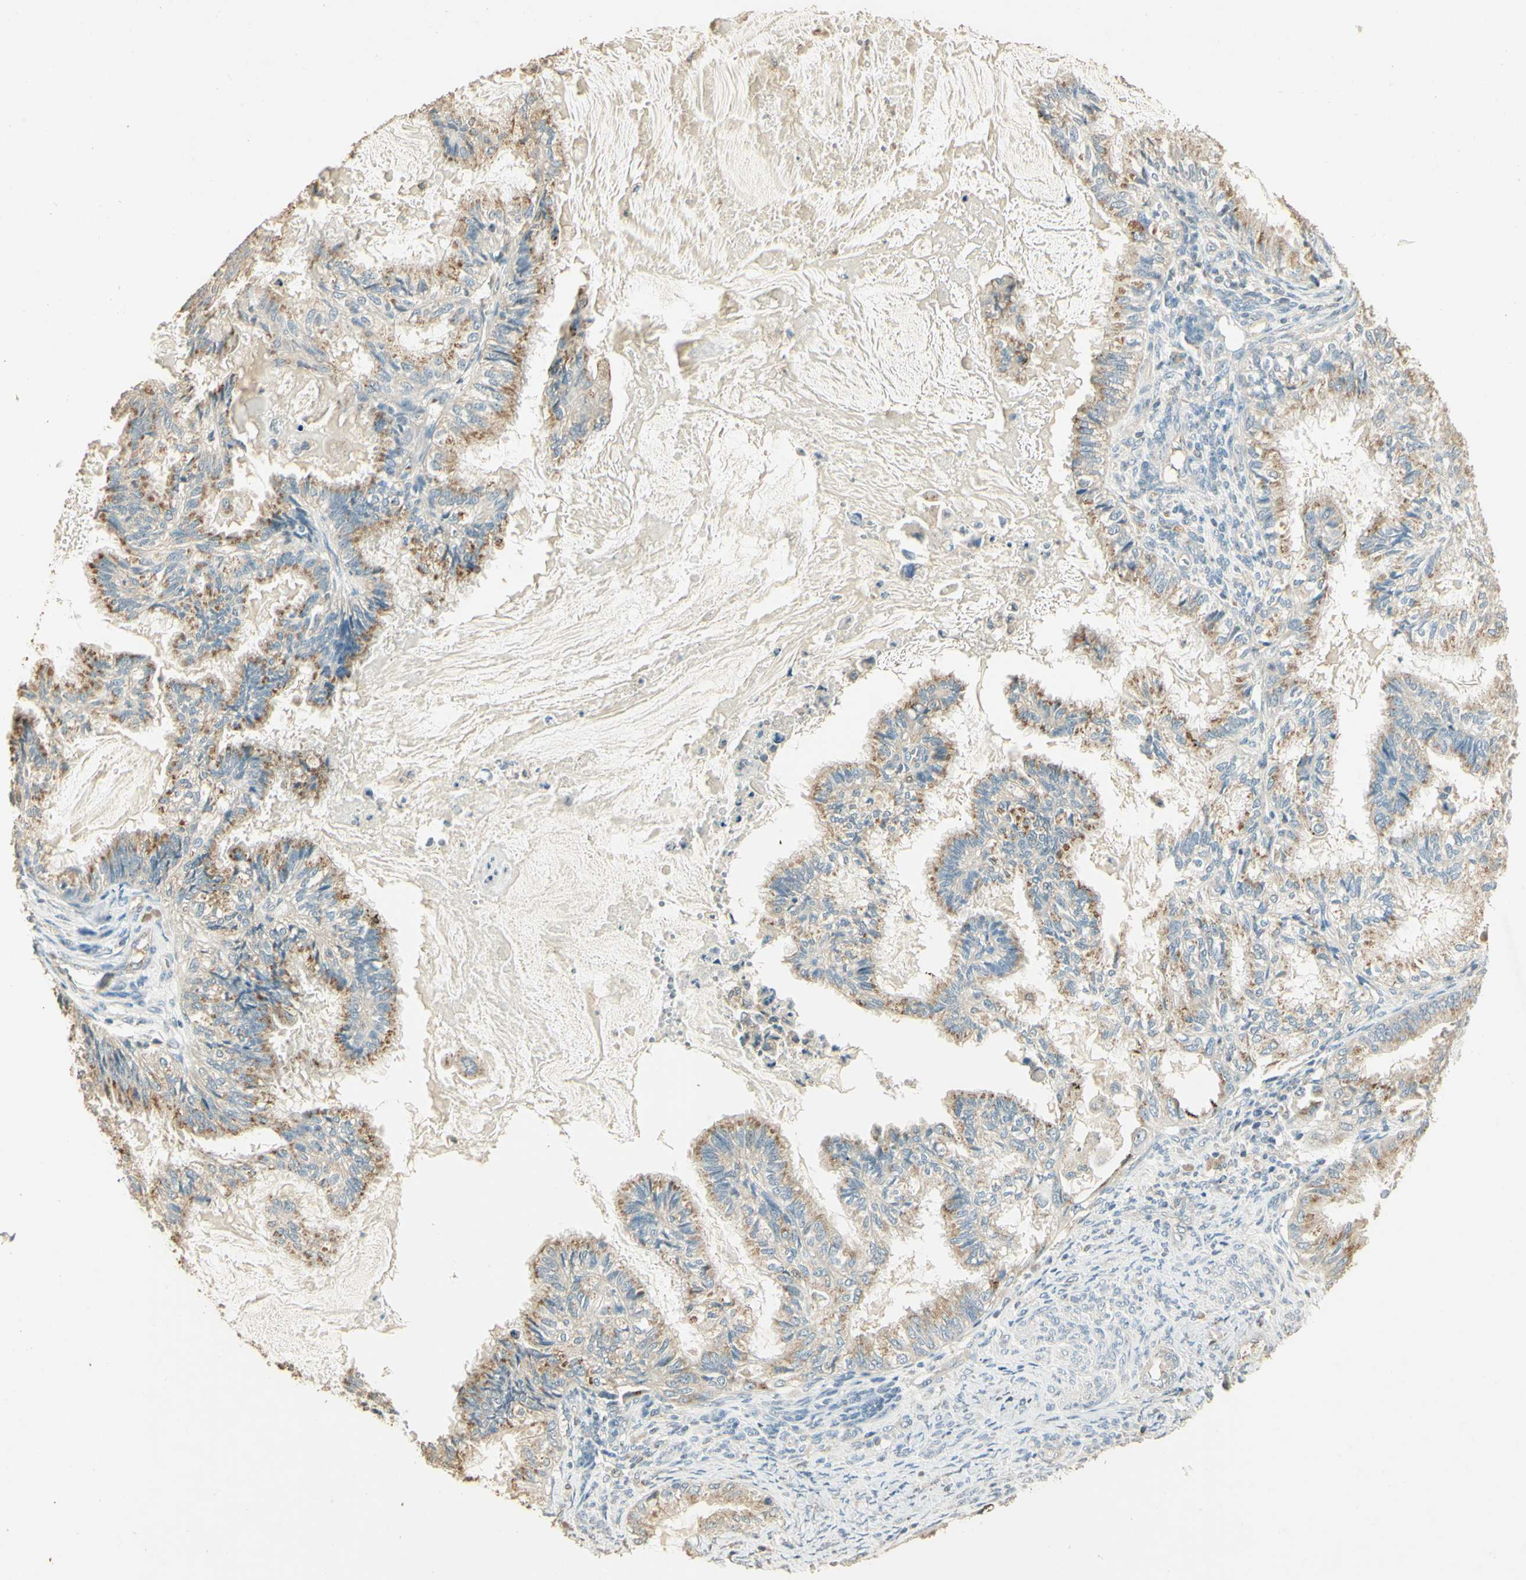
{"staining": {"intensity": "moderate", "quantity": "25%-75%", "location": "cytoplasmic/membranous"}, "tissue": "cervical cancer", "cell_type": "Tumor cells", "image_type": "cancer", "snomed": [{"axis": "morphology", "description": "Normal tissue, NOS"}, {"axis": "morphology", "description": "Adenocarcinoma, NOS"}, {"axis": "topography", "description": "Cervix"}, {"axis": "topography", "description": "Endometrium"}], "caption": "Cervical cancer (adenocarcinoma) was stained to show a protein in brown. There is medium levels of moderate cytoplasmic/membranous positivity in approximately 25%-75% of tumor cells.", "gene": "UXS1", "patient": {"sex": "female", "age": 86}}